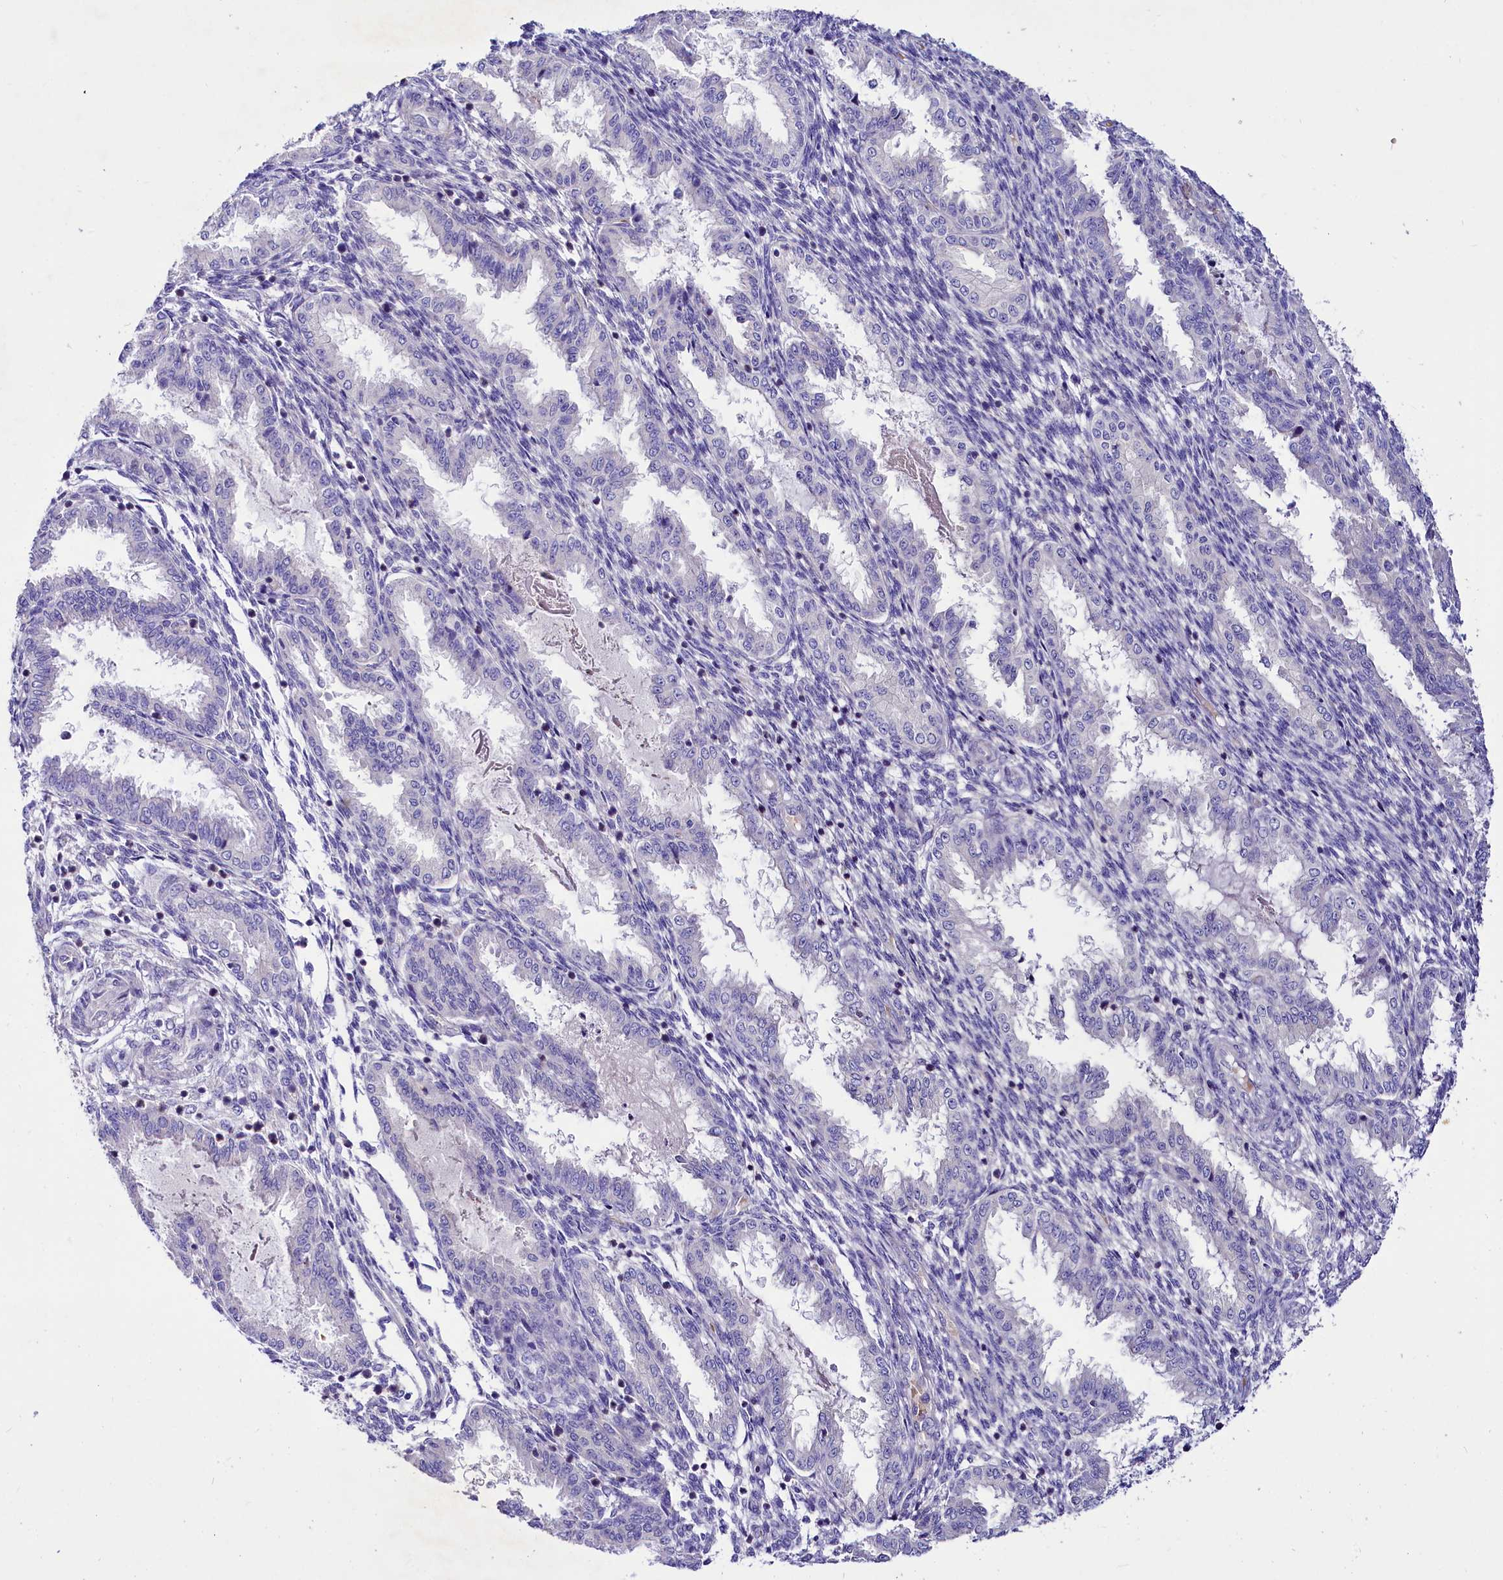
{"staining": {"intensity": "negative", "quantity": "none", "location": "none"}, "tissue": "endometrium", "cell_type": "Cells in endometrial stroma", "image_type": "normal", "snomed": [{"axis": "morphology", "description": "Normal tissue, NOS"}, {"axis": "topography", "description": "Endometrium"}], "caption": "Immunohistochemistry of normal endometrium exhibits no expression in cells in endometrial stroma. Brightfield microscopy of immunohistochemistry stained with DAB (brown) and hematoxylin (blue), captured at high magnification.", "gene": "ABHD5", "patient": {"sex": "female", "age": 33}}